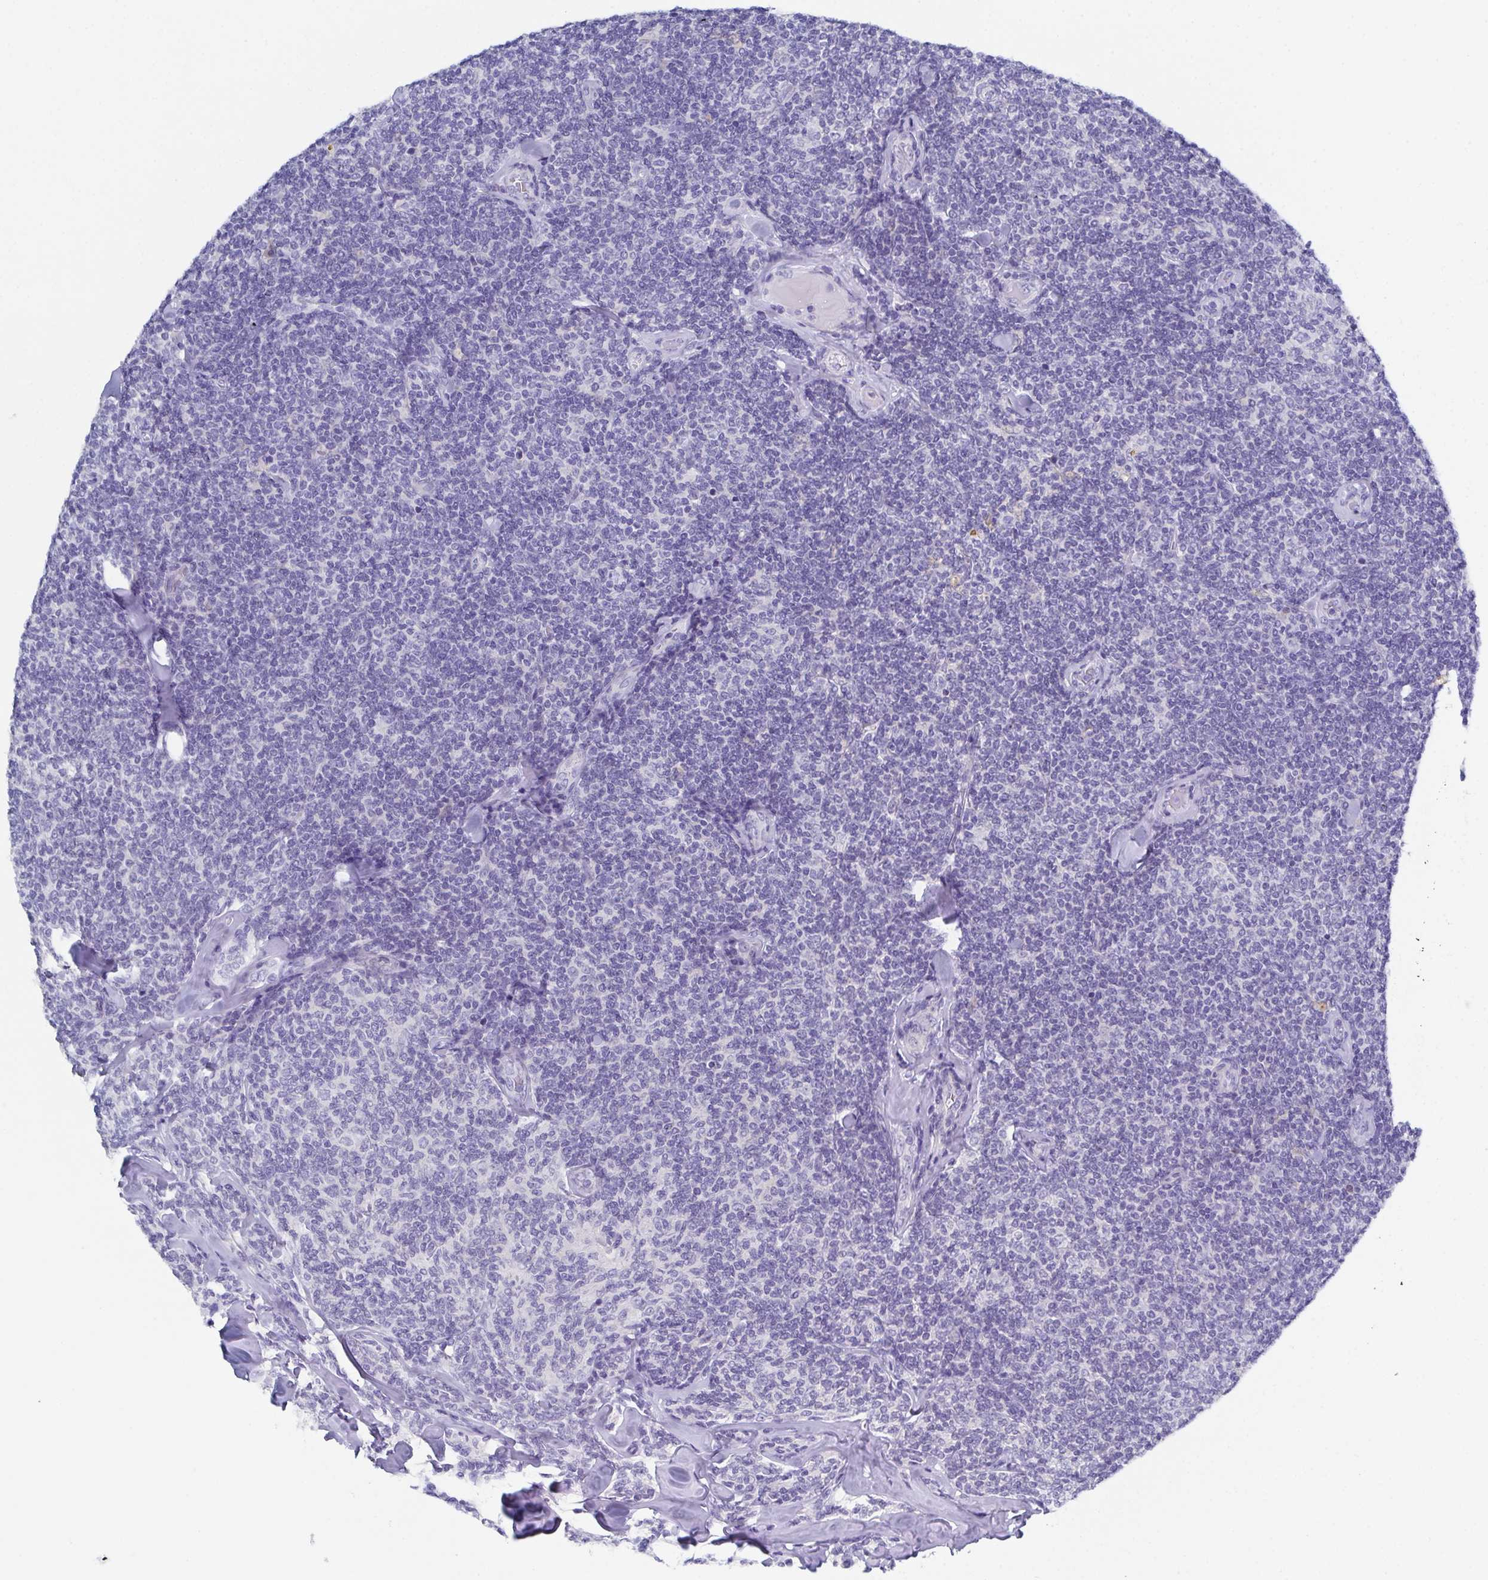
{"staining": {"intensity": "negative", "quantity": "none", "location": "none"}, "tissue": "lymphoma", "cell_type": "Tumor cells", "image_type": "cancer", "snomed": [{"axis": "morphology", "description": "Malignant lymphoma, non-Hodgkin's type, Low grade"}, {"axis": "topography", "description": "Lymph node"}], "caption": "Immunohistochemistry of human lymphoma reveals no staining in tumor cells.", "gene": "SSC4D", "patient": {"sex": "female", "age": 56}}